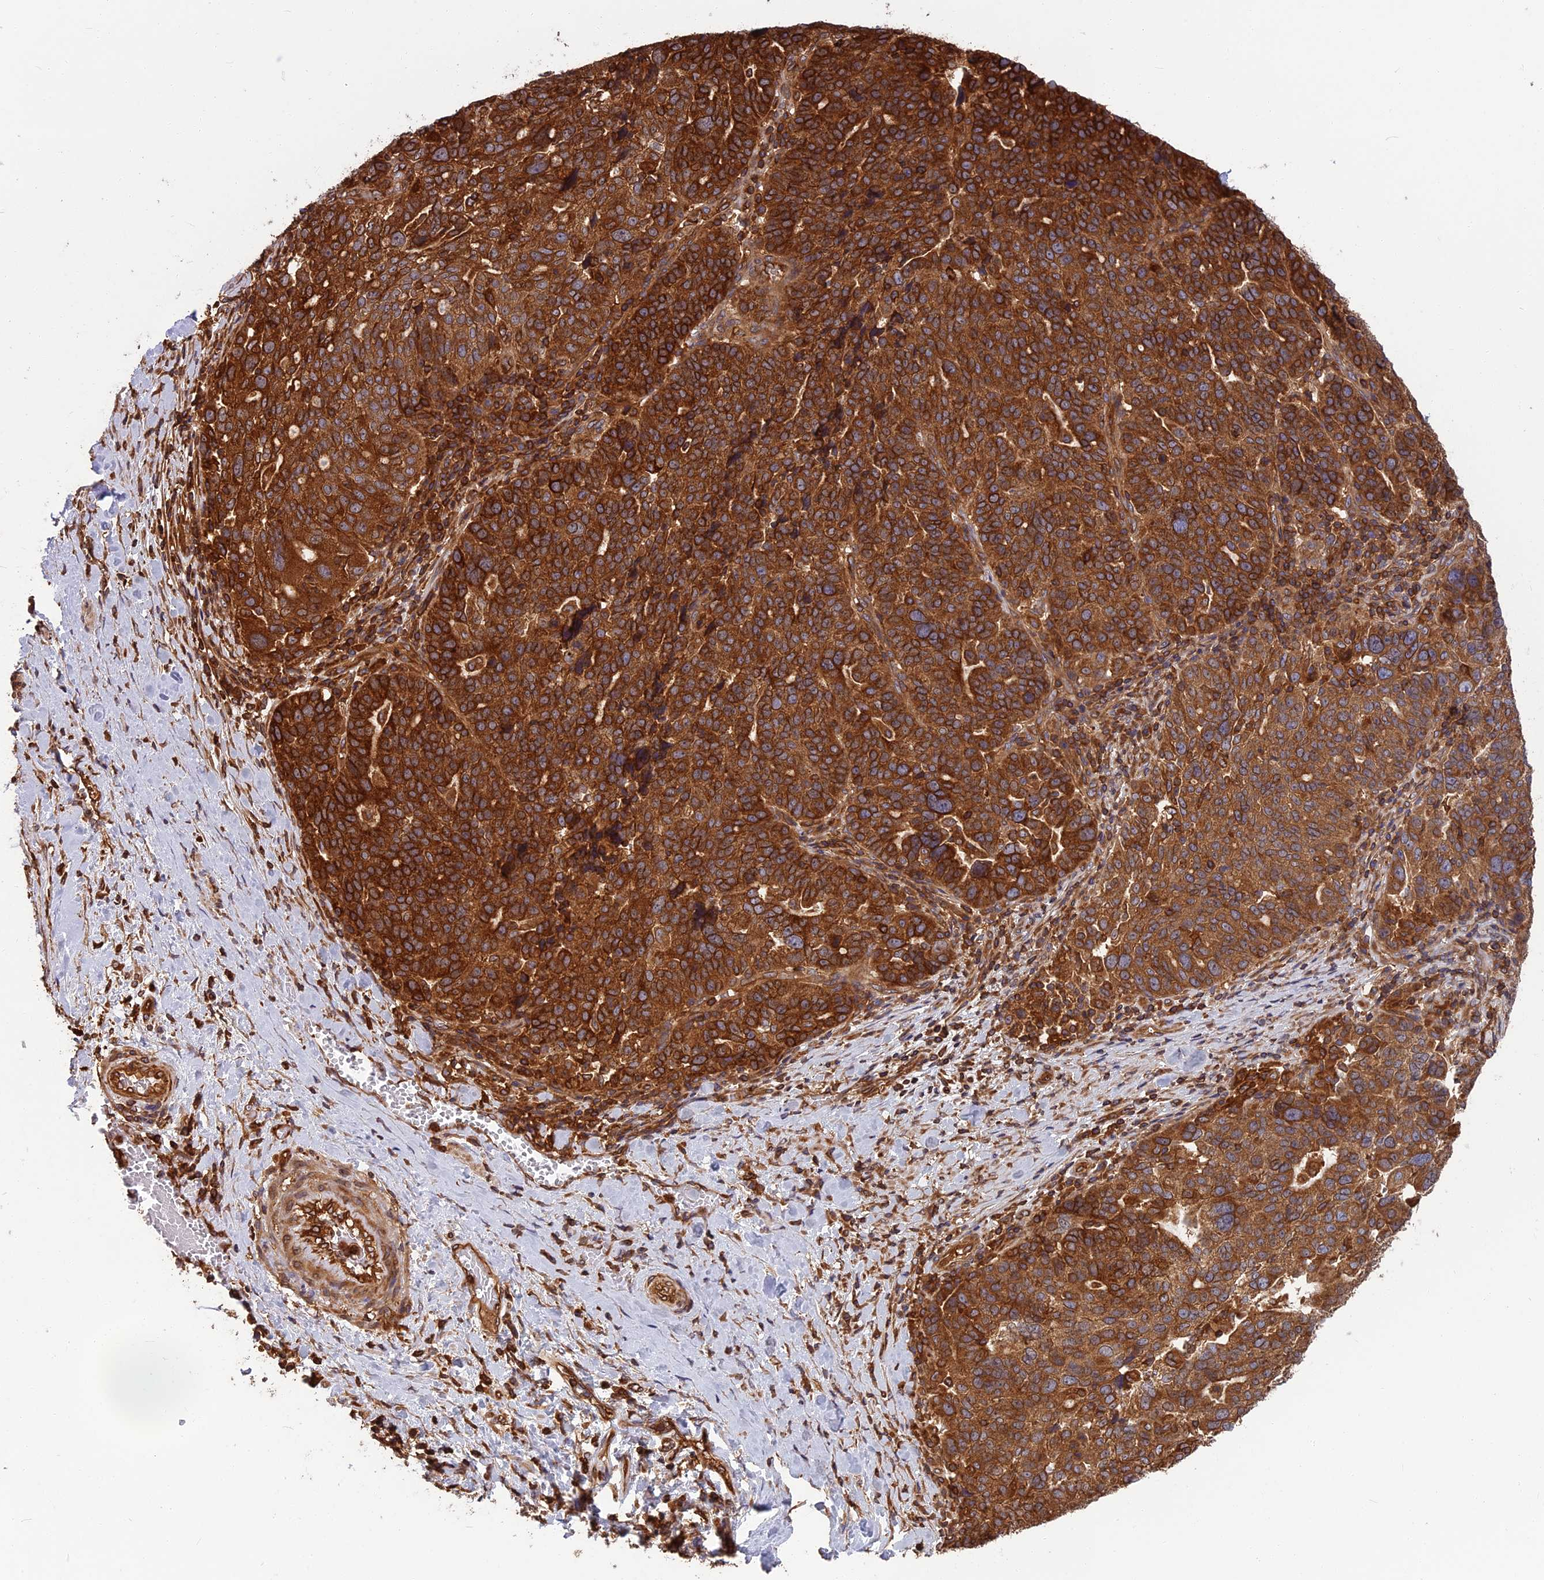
{"staining": {"intensity": "strong", "quantity": ">75%", "location": "cytoplasmic/membranous"}, "tissue": "ovarian cancer", "cell_type": "Tumor cells", "image_type": "cancer", "snomed": [{"axis": "morphology", "description": "Cystadenocarcinoma, serous, NOS"}, {"axis": "topography", "description": "Ovary"}], "caption": "High-magnification brightfield microscopy of ovarian cancer (serous cystadenocarcinoma) stained with DAB (3,3'-diaminobenzidine) (brown) and counterstained with hematoxylin (blue). tumor cells exhibit strong cytoplasmic/membranous positivity is present in about>75% of cells.", "gene": "WDR1", "patient": {"sex": "female", "age": 59}}